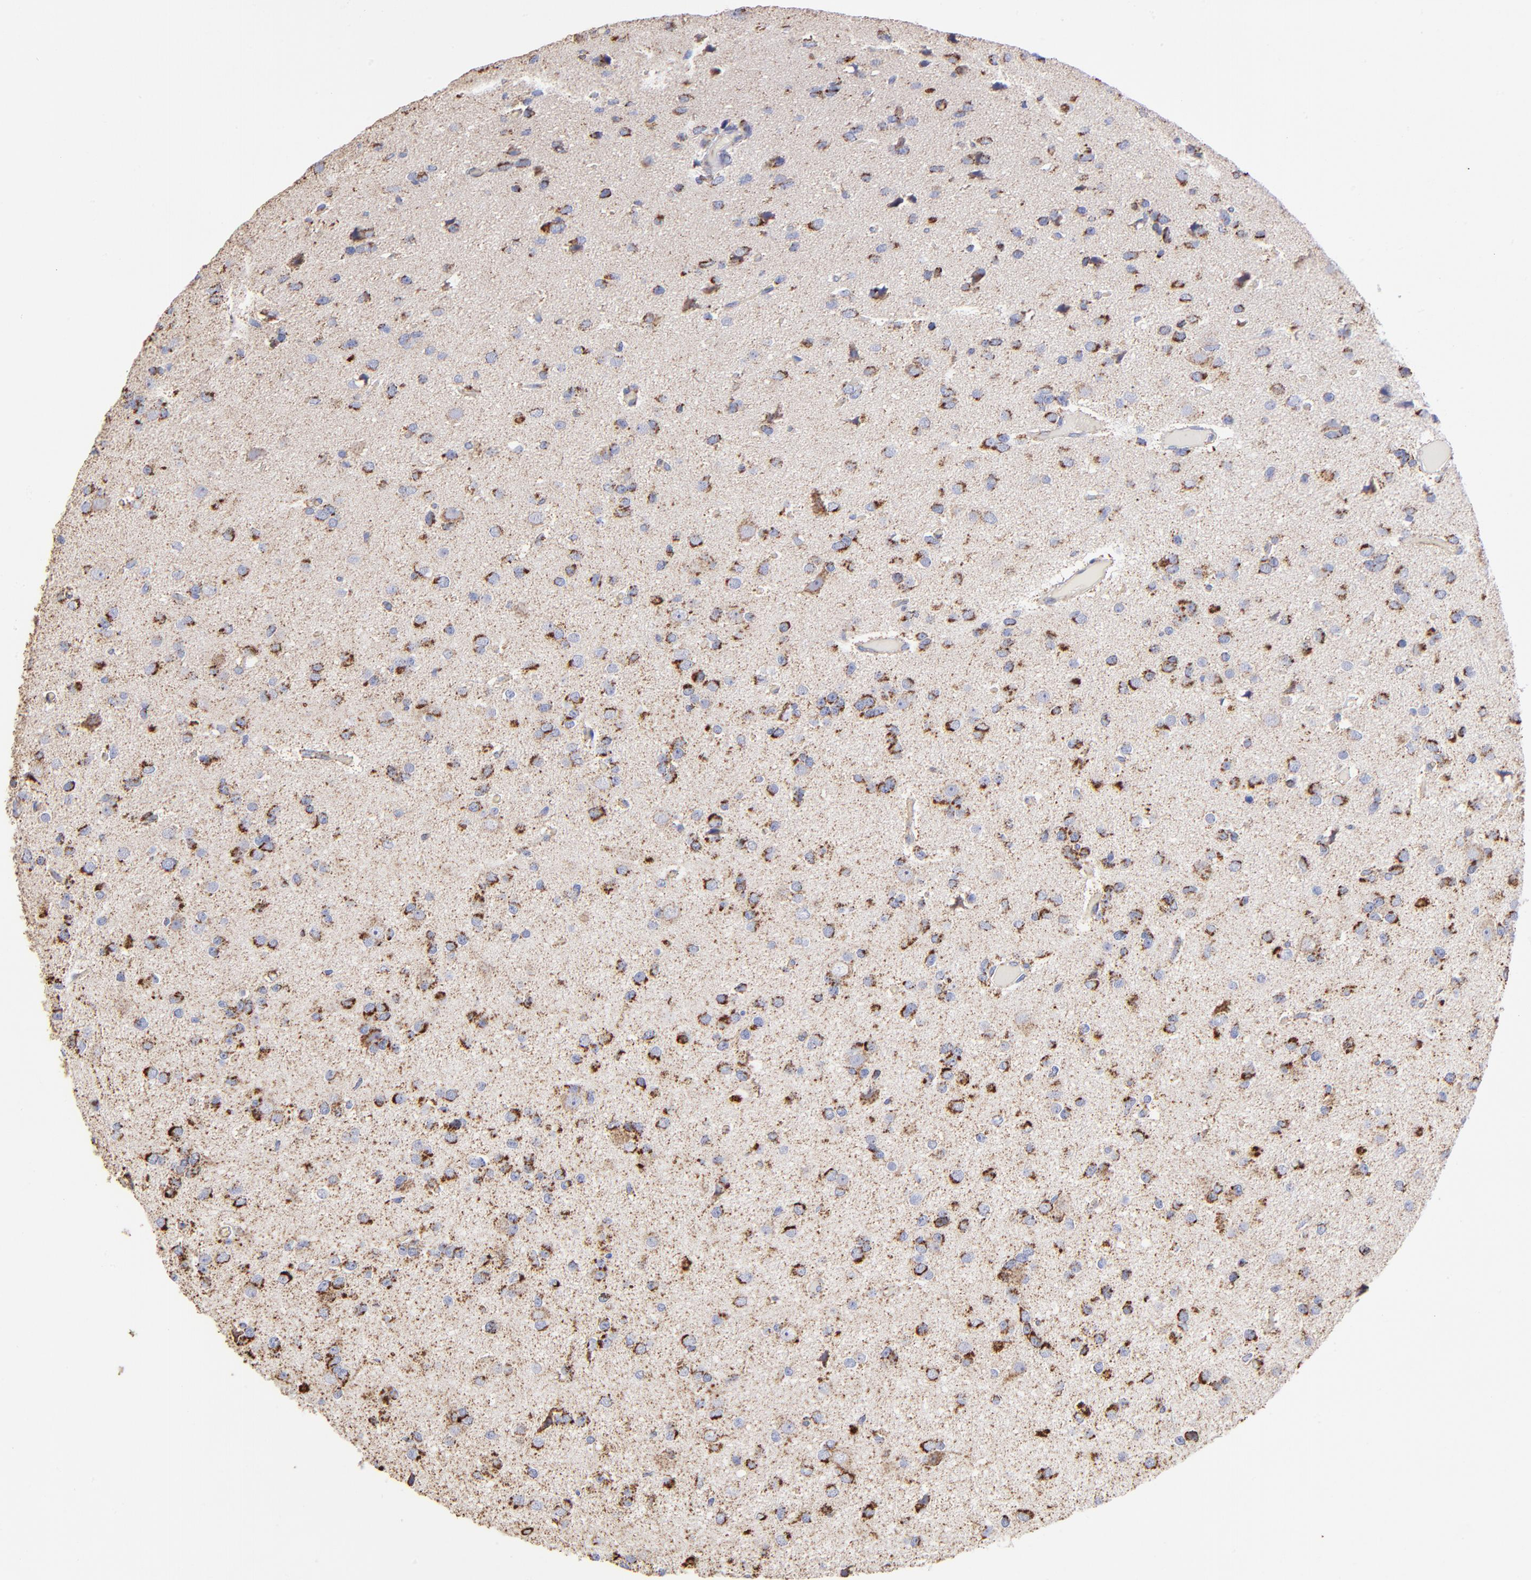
{"staining": {"intensity": "strong", "quantity": ">75%", "location": "cytoplasmic/membranous"}, "tissue": "glioma", "cell_type": "Tumor cells", "image_type": "cancer", "snomed": [{"axis": "morphology", "description": "Glioma, malignant, Low grade"}, {"axis": "topography", "description": "Brain"}], "caption": "Immunohistochemical staining of low-grade glioma (malignant) exhibits high levels of strong cytoplasmic/membranous protein positivity in about >75% of tumor cells. Immunohistochemistry stains the protein of interest in brown and the nuclei are stained blue.", "gene": "PHB1", "patient": {"sex": "male", "age": 42}}